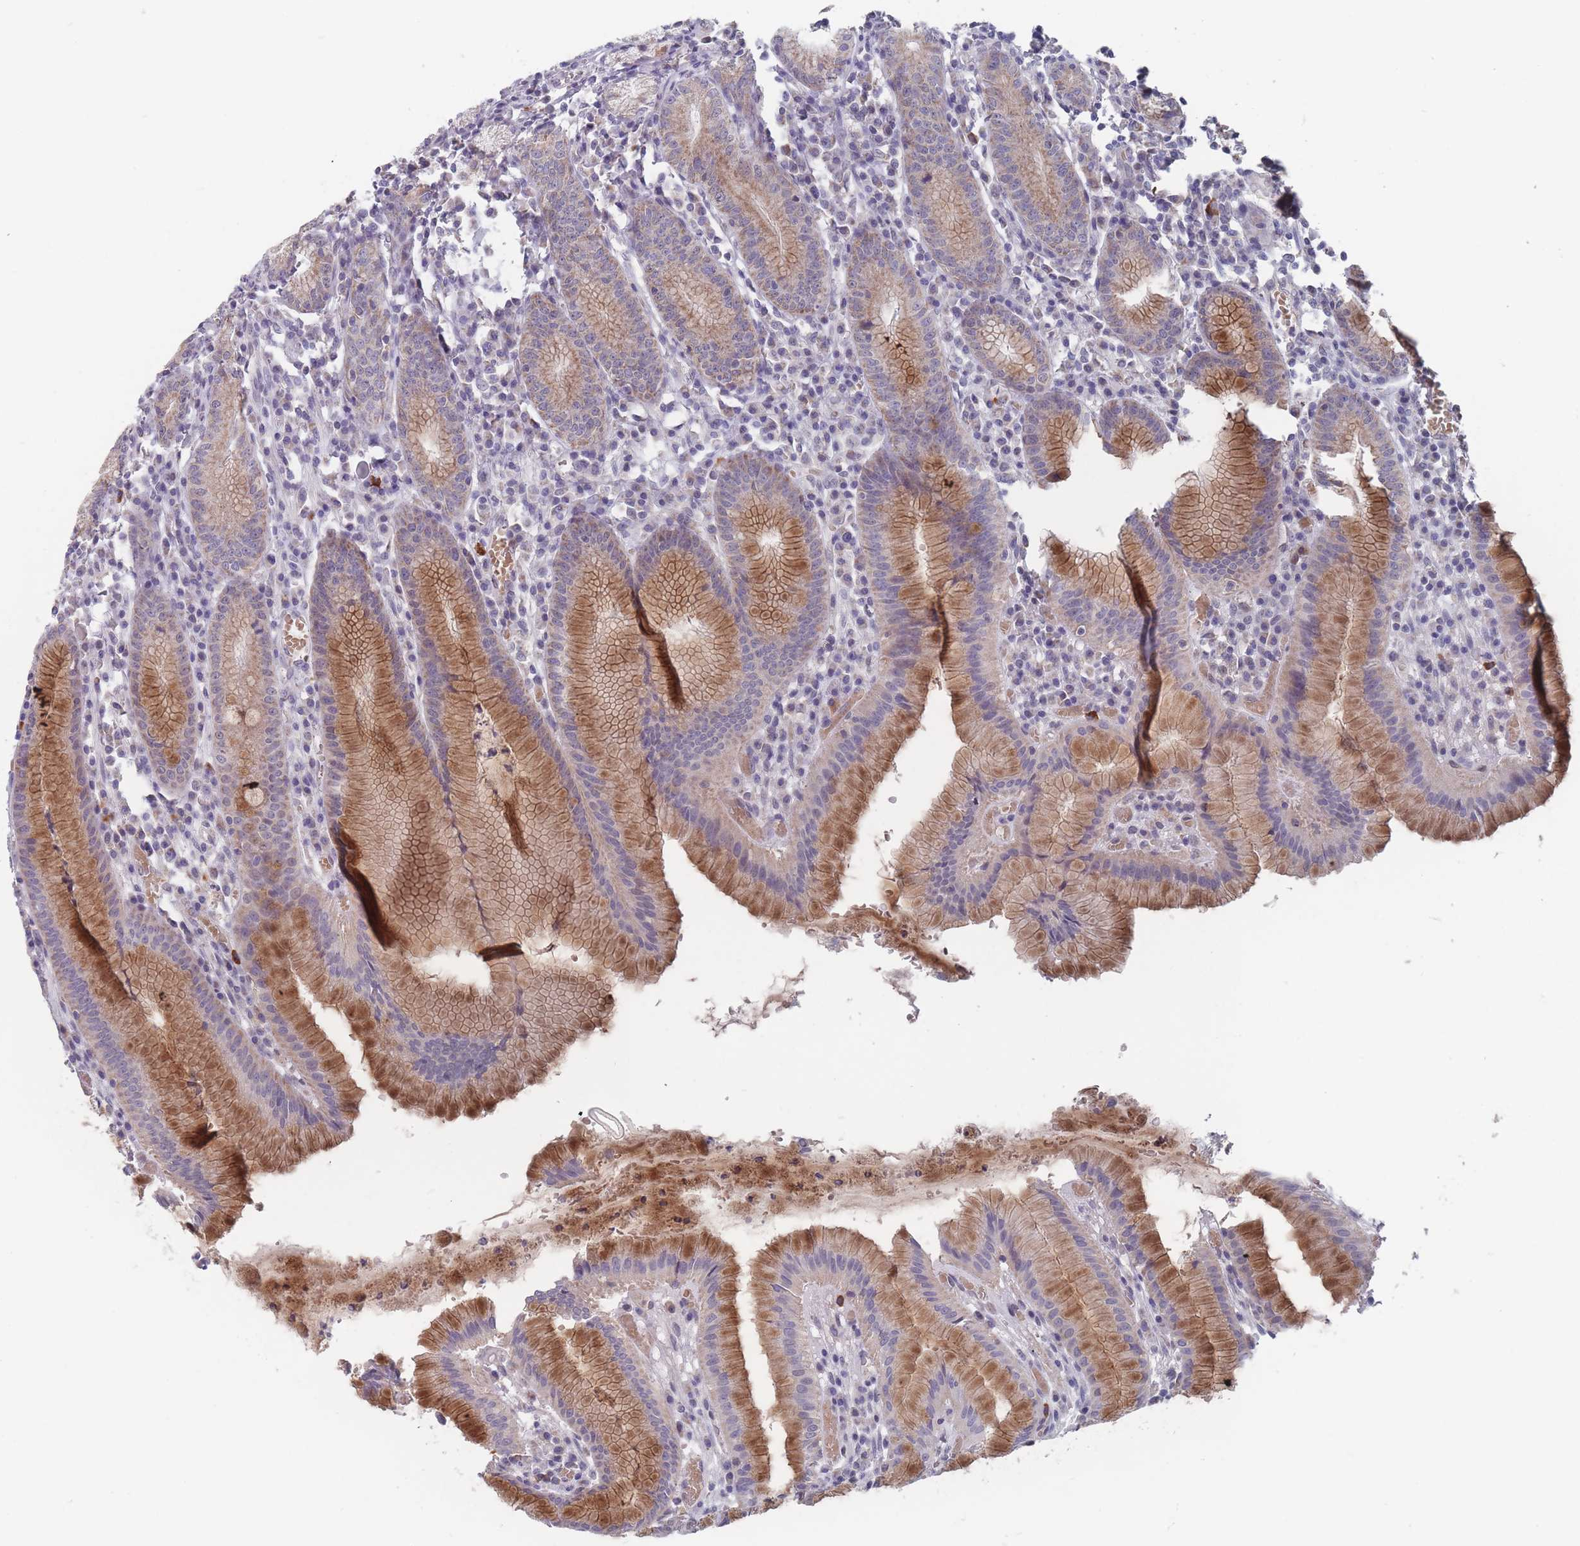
{"staining": {"intensity": "strong", "quantity": "25%-75%", "location": "cytoplasmic/membranous"}, "tissue": "stomach", "cell_type": "Glandular cells", "image_type": "normal", "snomed": [{"axis": "morphology", "description": "Normal tissue, NOS"}, {"axis": "topography", "description": "Stomach"}], "caption": "Glandular cells exhibit high levels of strong cytoplasmic/membranous staining in approximately 25%-75% of cells in benign human stomach. (DAB (3,3'-diaminobenzidine) = brown stain, brightfield microscopy at high magnification).", "gene": "PEX7", "patient": {"sex": "male", "age": 55}}